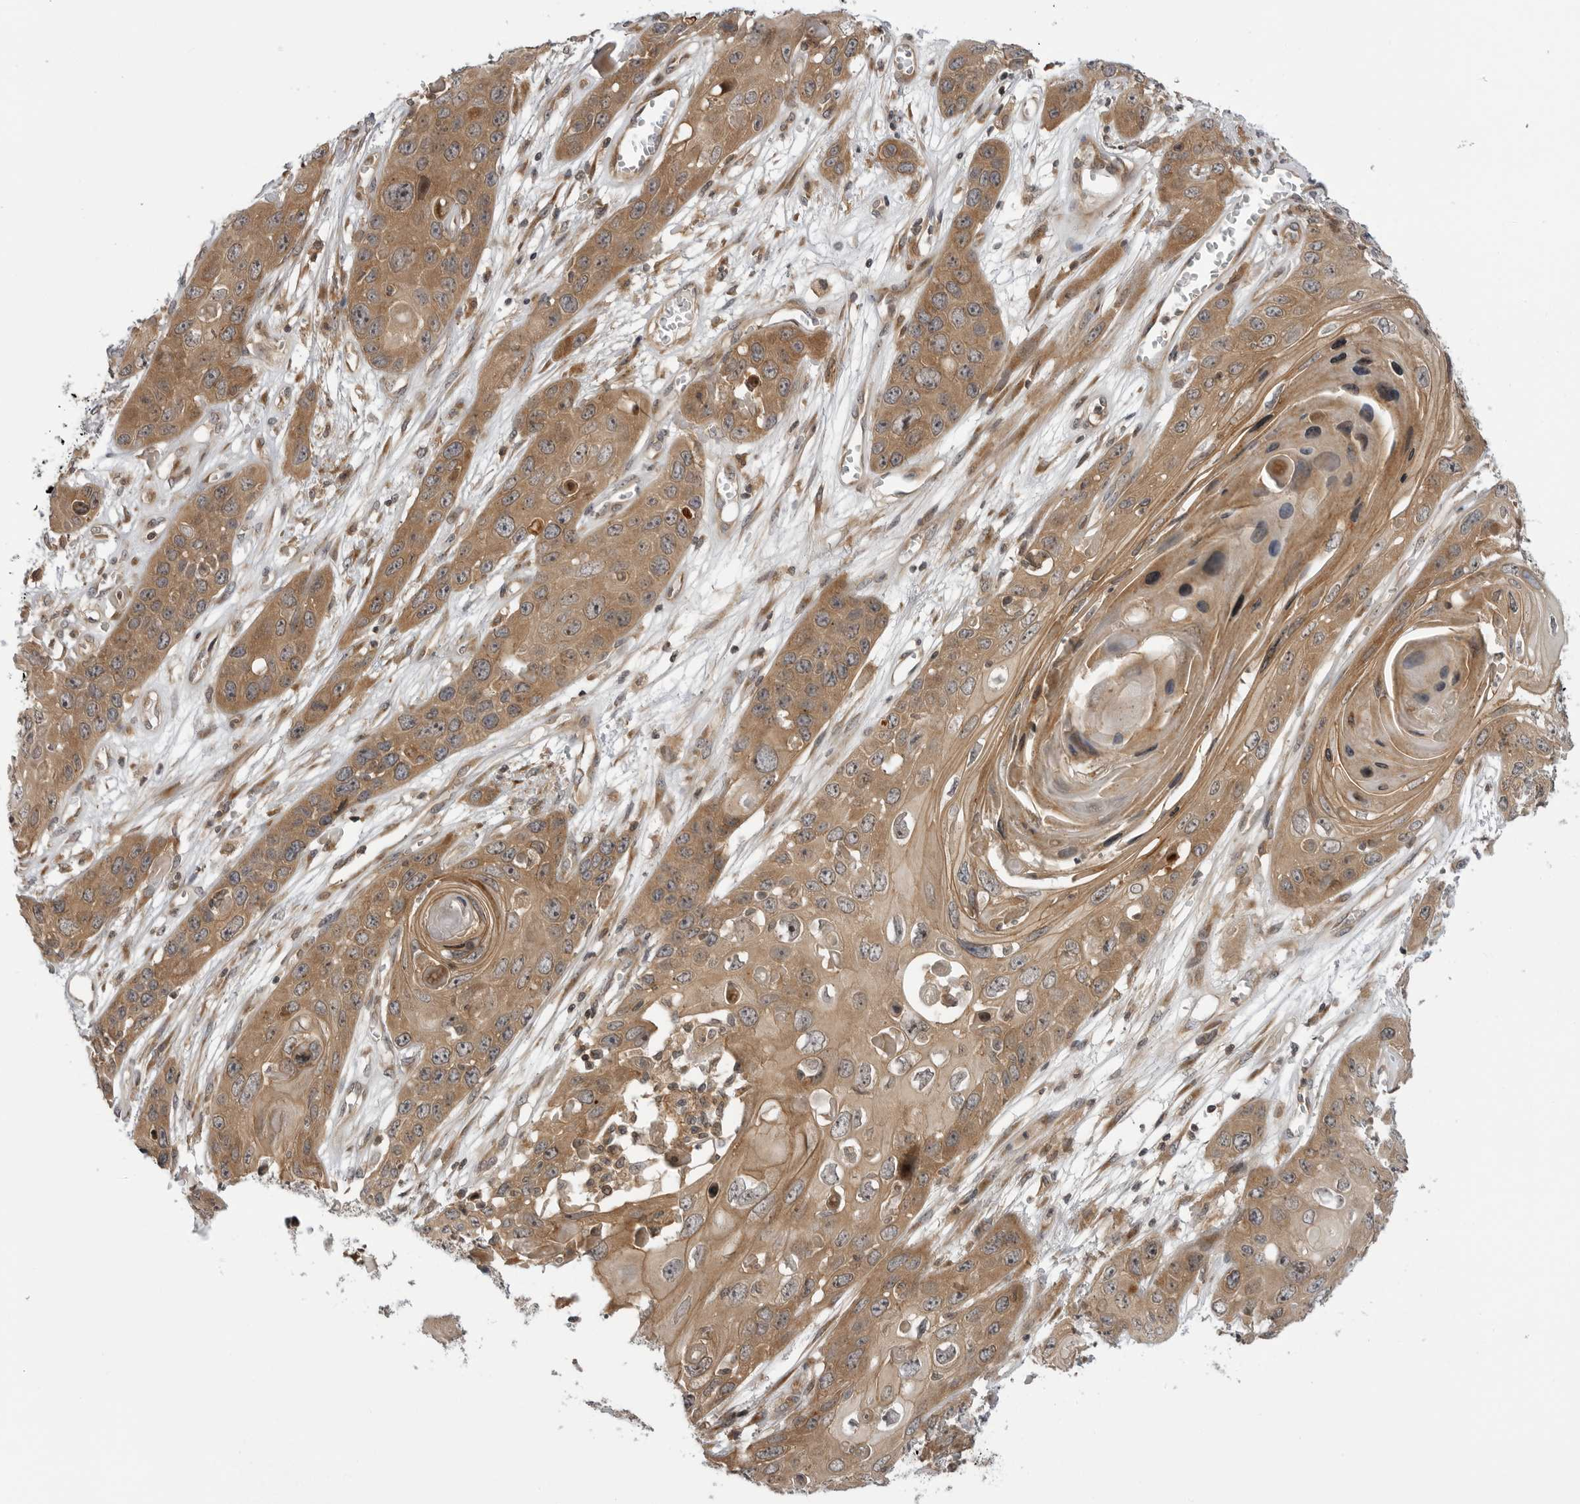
{"staining": {"intensity": "moderate", "quantity": ">75%", "location": "cytoplasmic/membranous"}, "tissue": "skin cancer", "cell_type": "Tumor cells", "image_type": "cancer", "snomed": [{"axis": "morphology", "description": "Squamous cell carcinoma, NOS"}, {"axis": "topography", "description": "Skin"}], "caption": "Skin cancer (squamous cell carcinoma) stained with DAB (3,3'-diaminobenzidine) IHC exhibits medium levels of moderate cytoplasmic/membranous expression in about >75% of tumor cells.", "gene": "LRRC45", "patient": {"sex": "male", "age": 55}}